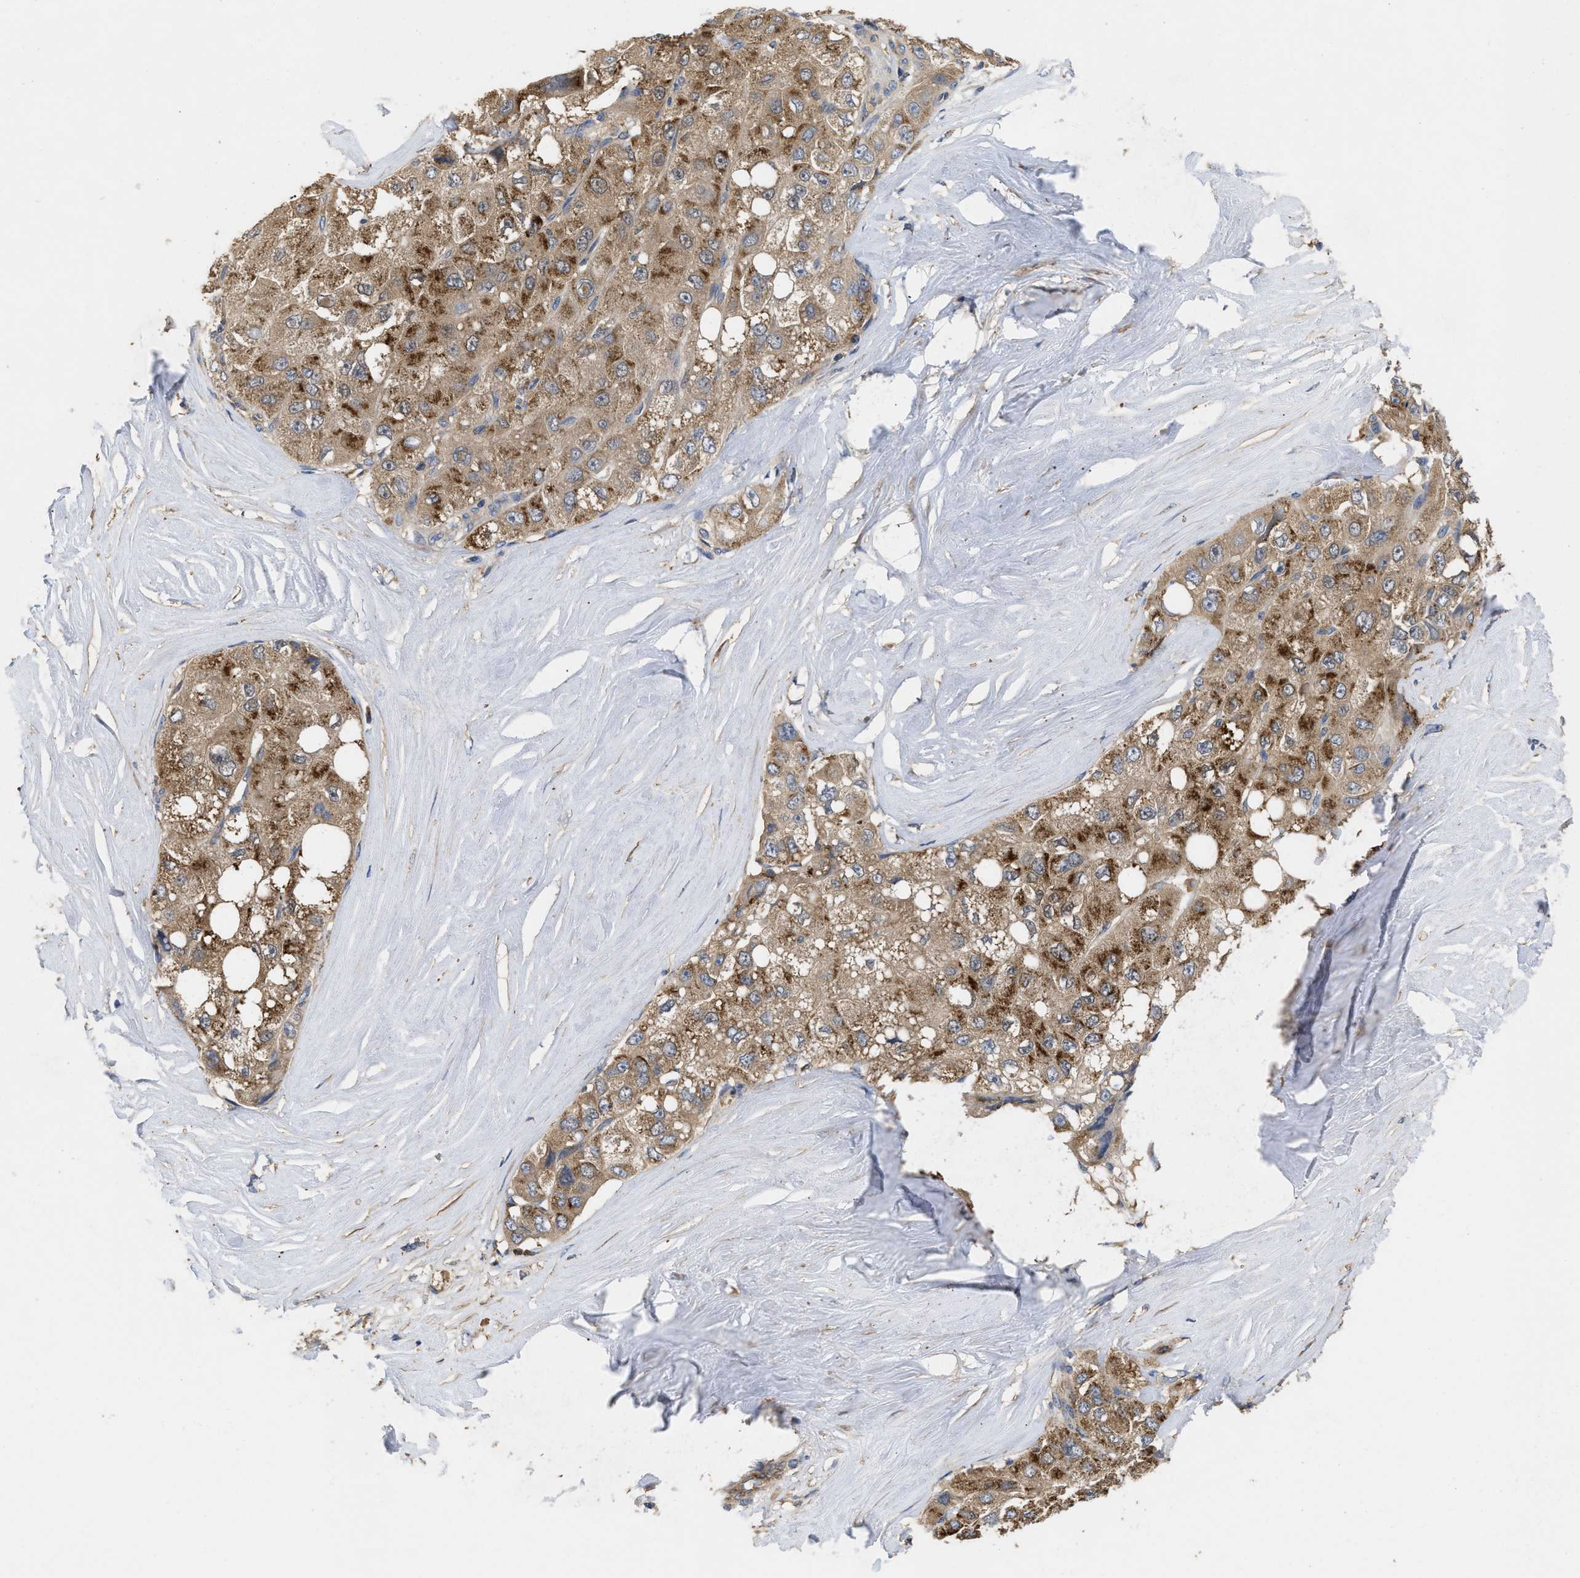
{"staining": {"intensity": "moderate", "quantity": ">75%", "location": "cytoplasmic/membranous"}, "tissue": "liver cancer", "cell_type": "Tumor cells", "image_type": "cancer", "snomed": [{"axis": "morphology", "description": "Carcinoma, Hepatocellular, NOS"}, {"axis": "topography", "description": "Liver"}], "caption": "Protein staining of hepatocellular carcinoma (liver) tissue exhibits moderate cytoplasmic/membranous positivity in about >75% of tumor cells.", "gene": "RNF216", "patient": {"sex": "male", "age": 80}}